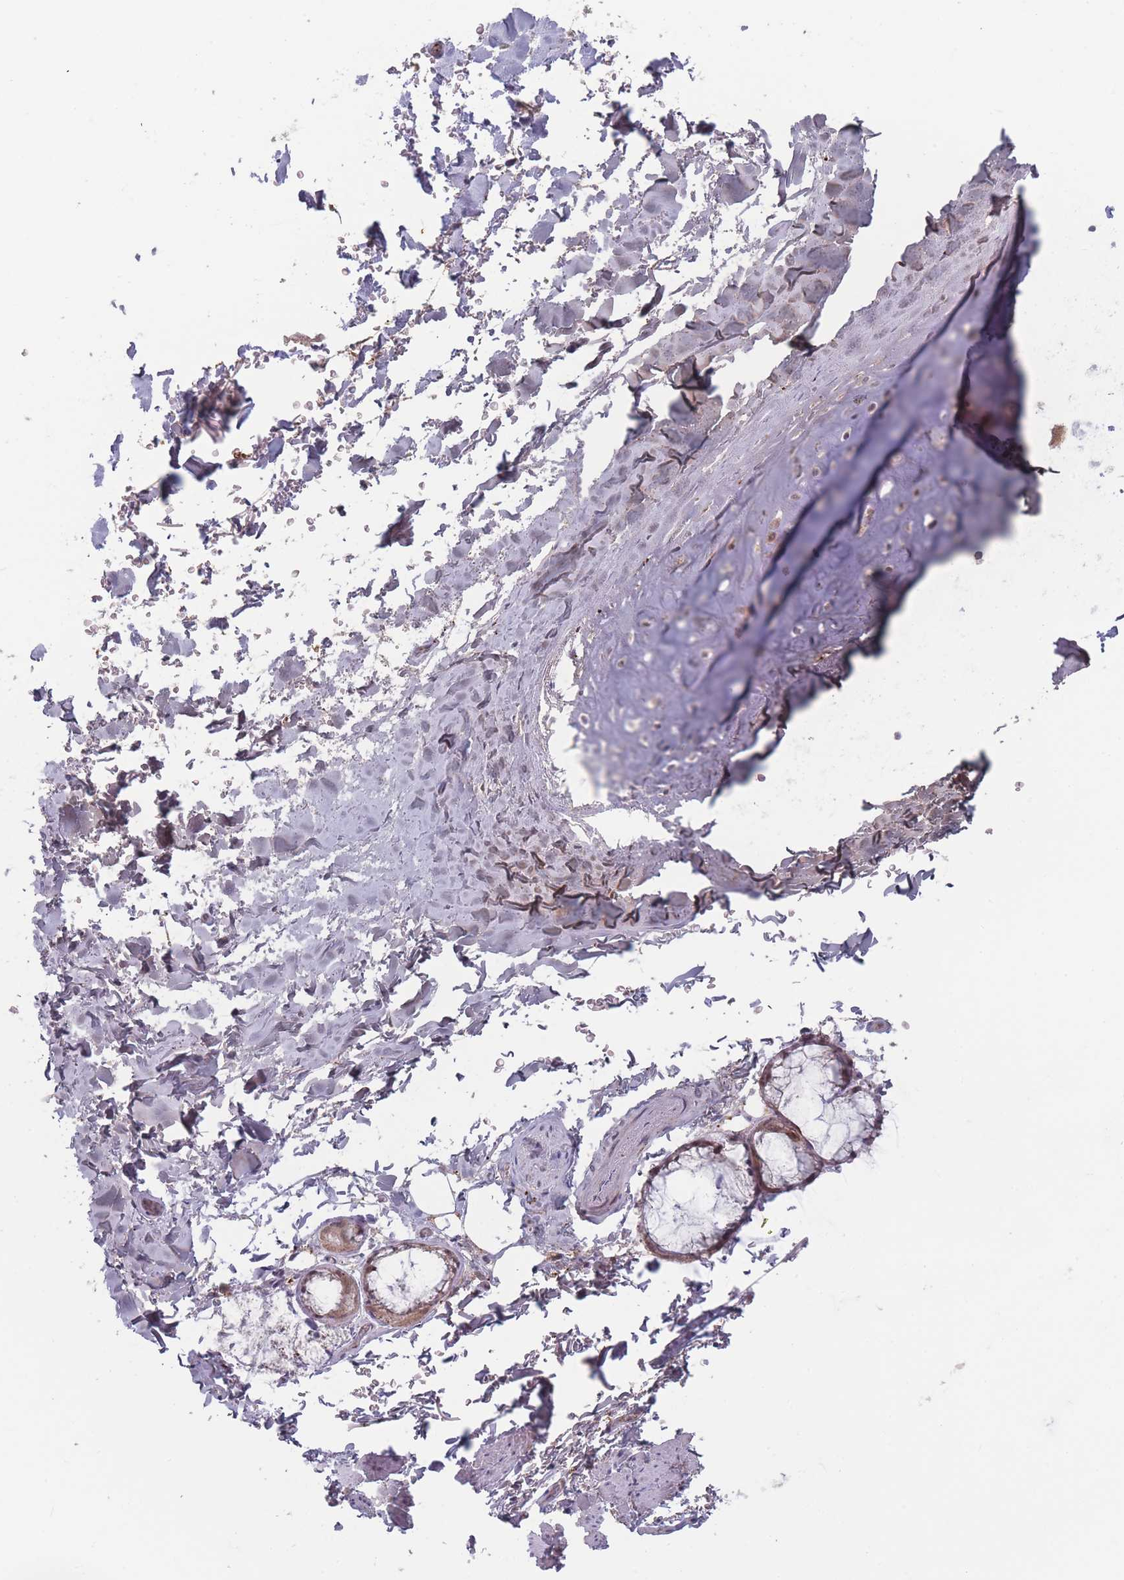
{"staining": {"intensity": "moderate", "quantity": ">75%", "location": "cytoplasmic/membranous"}, "tissue": "adipose tissue", "cell_type": "Adipocytes", "image_type": "normal", "snomed": [{"axis": "morphology", "description": "Normal tissue, NOS"}, {"axis": "topography", "description": "Cartilage tissue"}], "caption": "DAB immunohistochemical staining of normal adipose tissue displays moderate cytoplasmic/membranous protein expression in approximately >75% of adipocytes.", "gene": "TMEM232", "patient": {"sex": "male", "age": 66}}